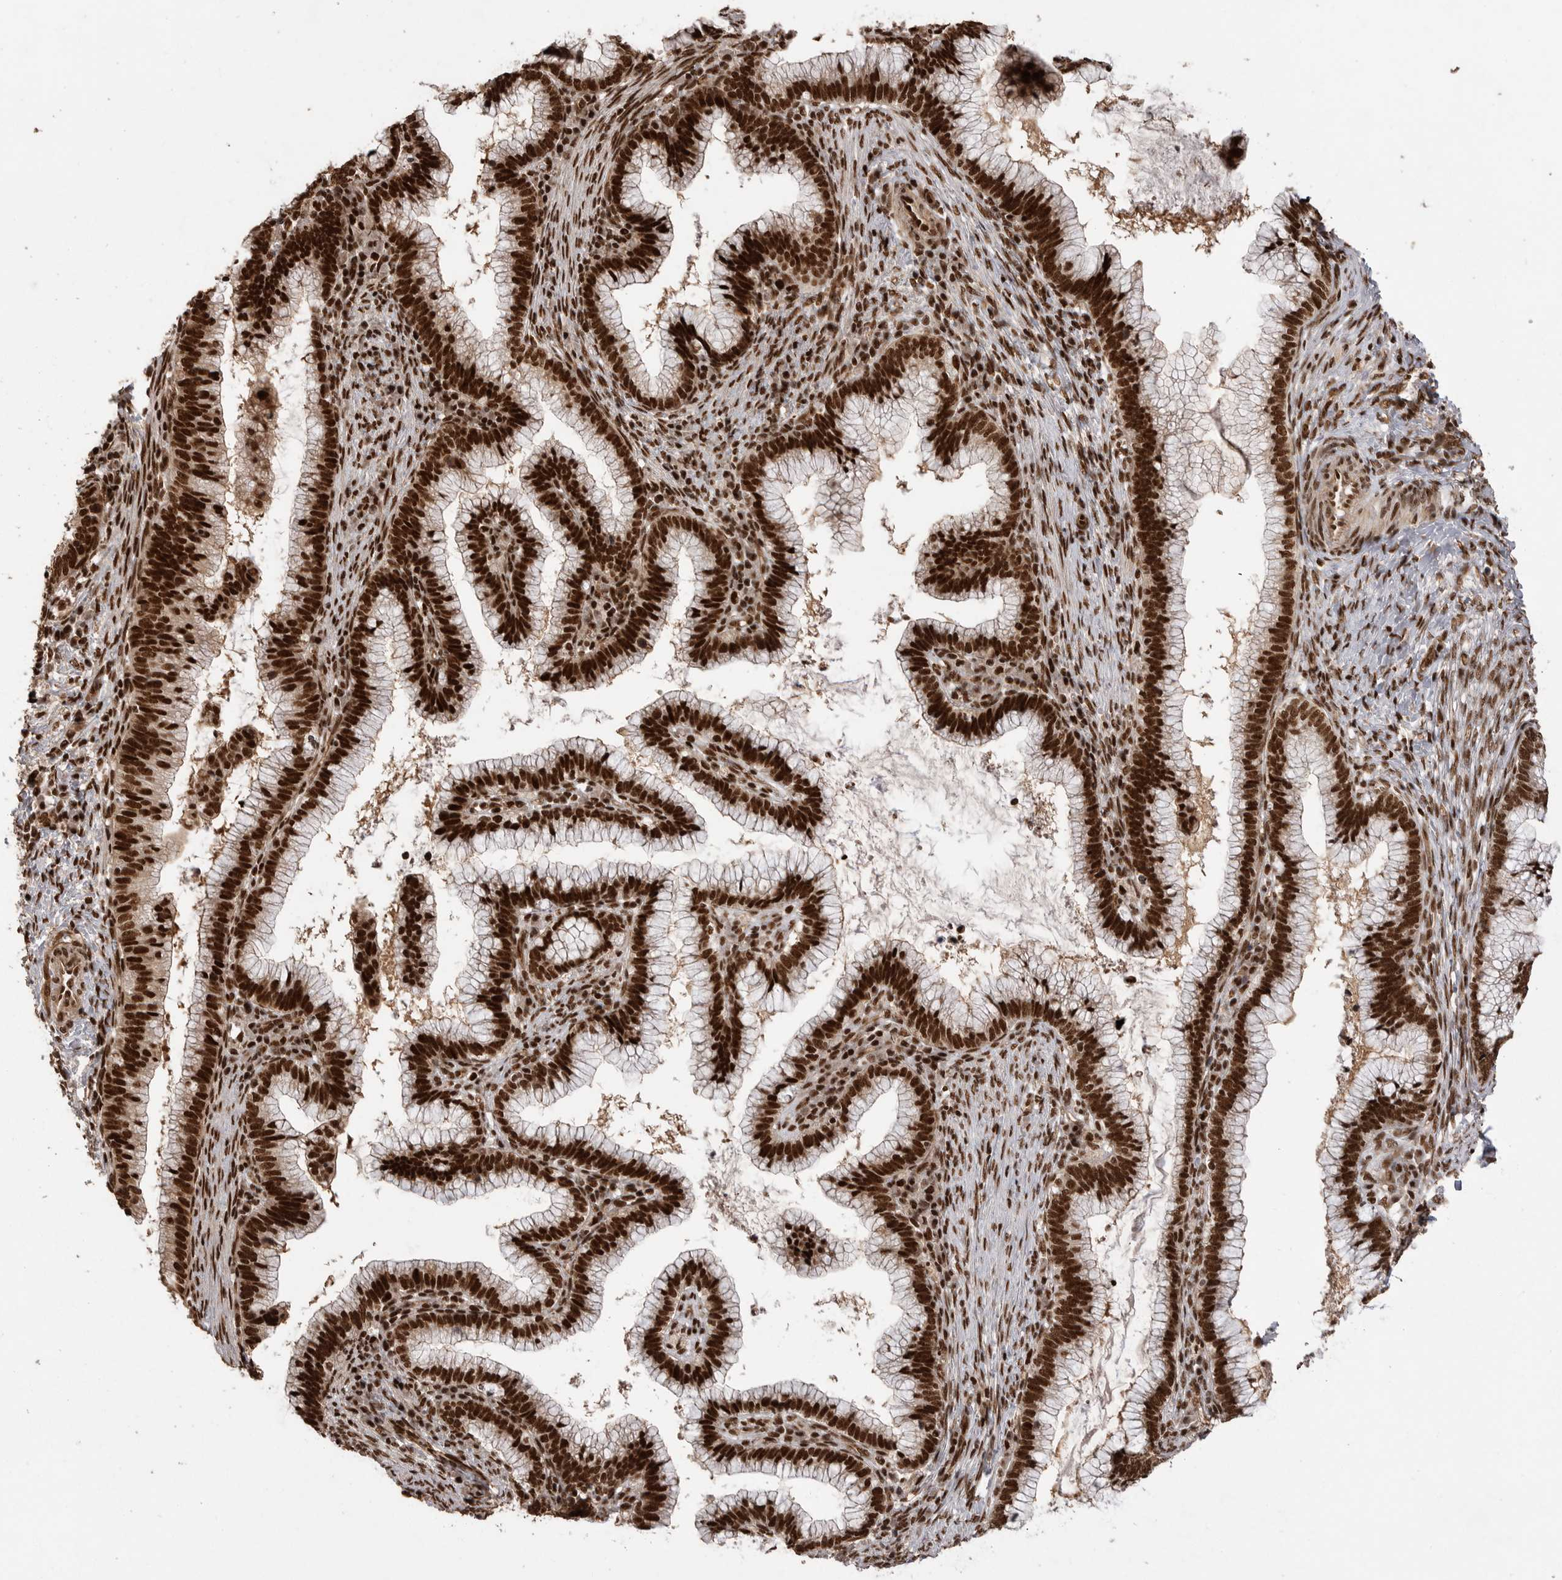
{"staining": {"intensity": "strong", "quantity": ">75%", "location": "nuclear"}, "tissue": "cervical cancer", "cell_type": "Tumor cells", "image_type": "cancer", "snomed": [{"axis": "morphology", "description": "Adenocarcinoma, NOS"}, {"axis": "topography", "description": "Cervix"}], "caption": "This image demonstrates immunohistochemistry staining of cervical adenocarcinoma, with high strong nuclear positivity in about >75% of tumor cells.", "gene": "PPP1R8", "patient": {"sex": "female", "age": 36}}